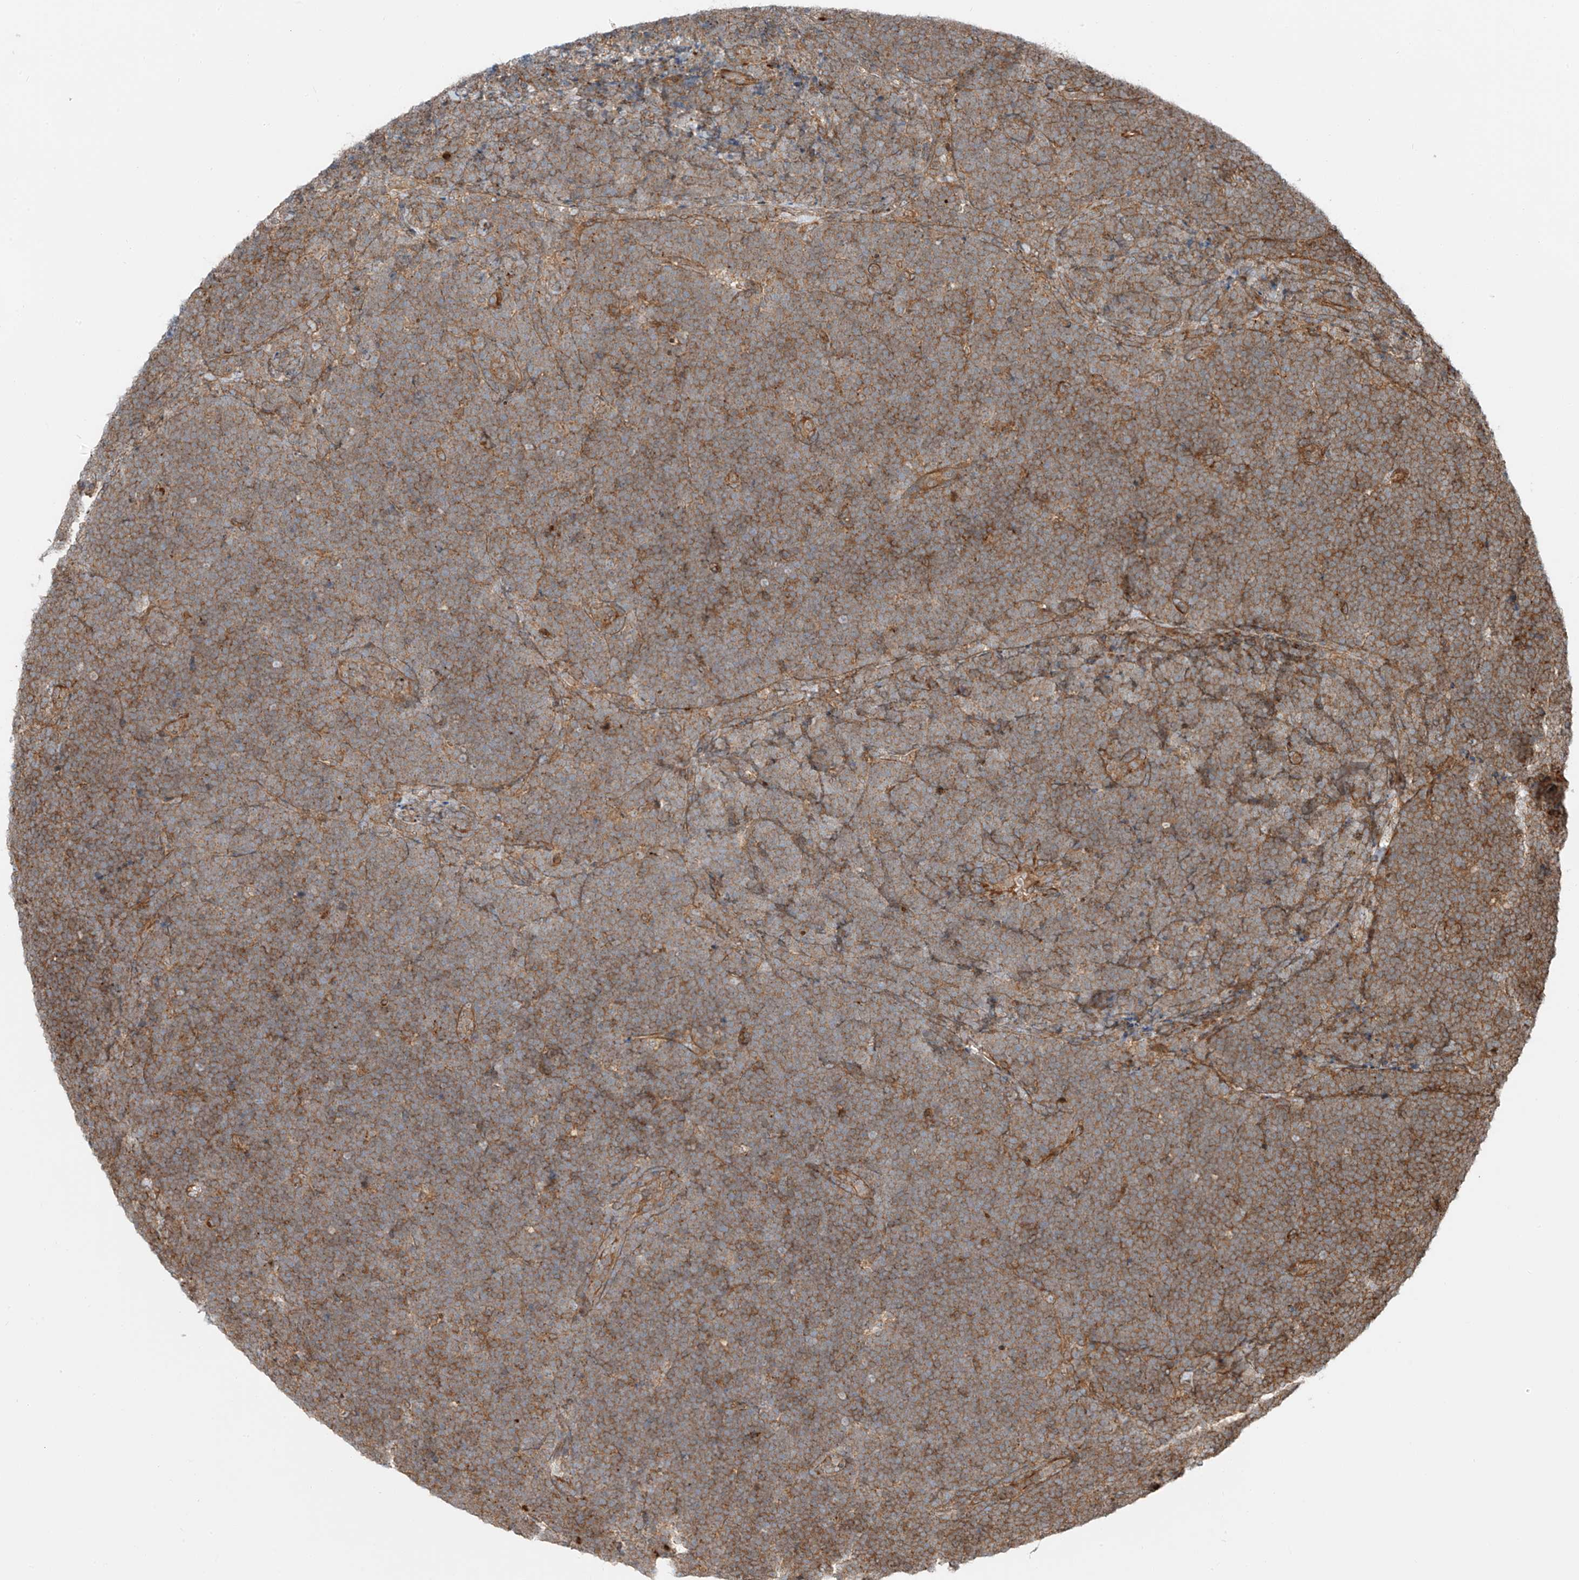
{"staining": {"intensity": "moderate", "quantity": ">75%", "location": "cytoplasmic/membranous"}, "tissue": "lymphoma", "cell_type": "Tumor cells", "image_type": "cancer", "snomed": [{"axis": "morphology", "description": "Malignant lymphoma, non-Hodgkin's type, High grade"}, {"axis": "topography", "description": "Lymph node"}], "caption": "Malignant lymphoma, non-Hodgkin's type (high-grade) stained with a brown dye displays moderate cytoplasmic/membranous positive positivity in about >75% of tumor cells.", "gene": "USP48", "patient": {"sex": "male", "age": 13}}